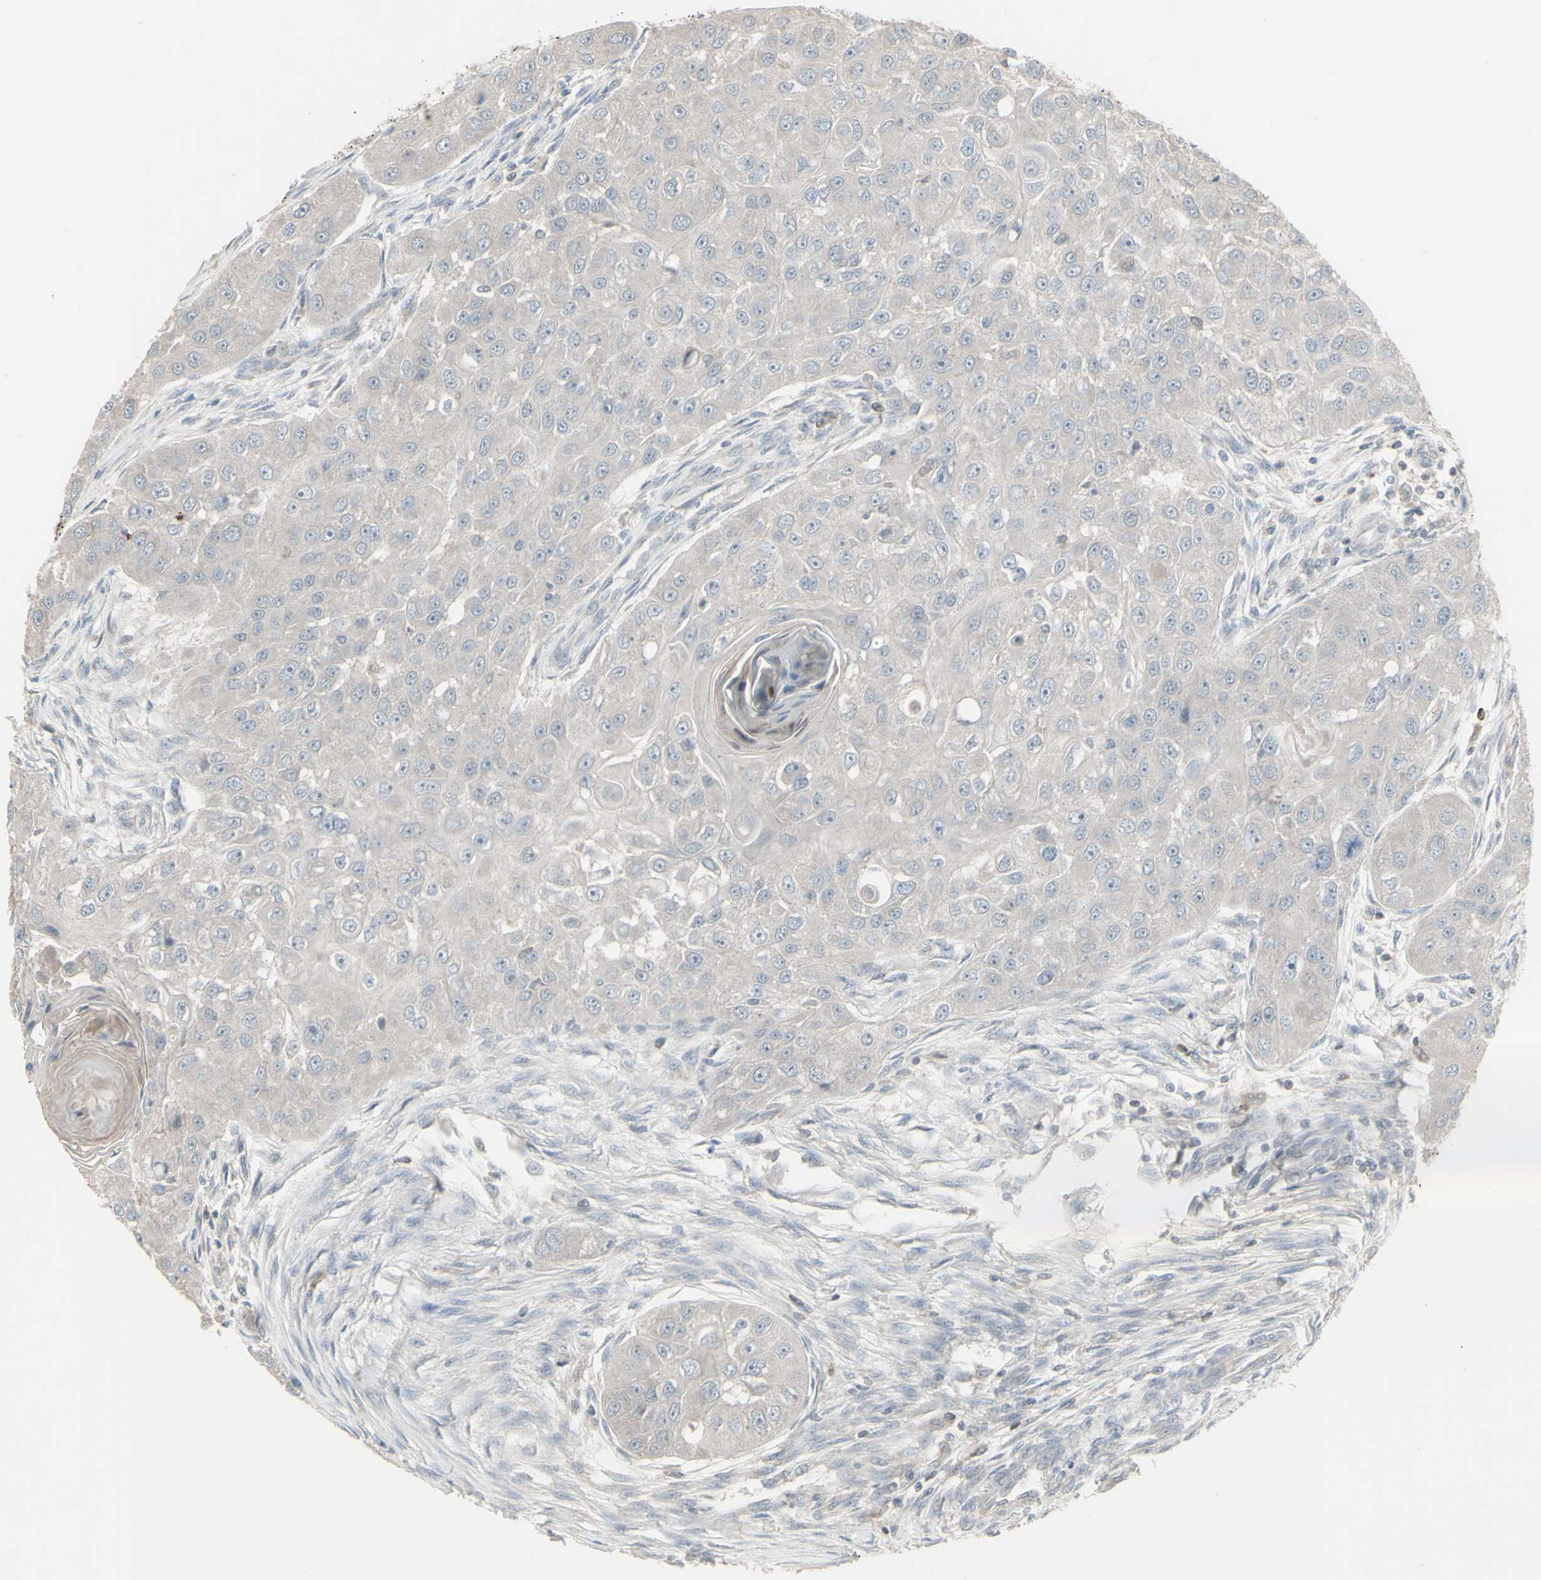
{"staining": {"intensity": "negative", "quantity": "none", "location": "none"}, "tissue": "head and neck cancer", "cell_type": "Tumor cells", "image_type": "cancer", "snomed": [{"axis": "morphology", "description": "Normal tissue, NOS"}, {"axis": "morphology", "description": "Squamous cell carcinoma, NOS"}, {"axis": "topography", "description": "Skeletal muscle"}, {"axis": "topography", "description": "Head-Neck"}], "caption": "A photomicrograph of head and neck cancer stained for a protein exhibits no brown staining in tumor cells. The staining was performed using DAB to visualize the protein expression in brown, while the nuclei were stained in blue with hematoxylin (Magnification: 20x).", "gene": "CSK", "patient": {"sex": "male", "age": 51}}